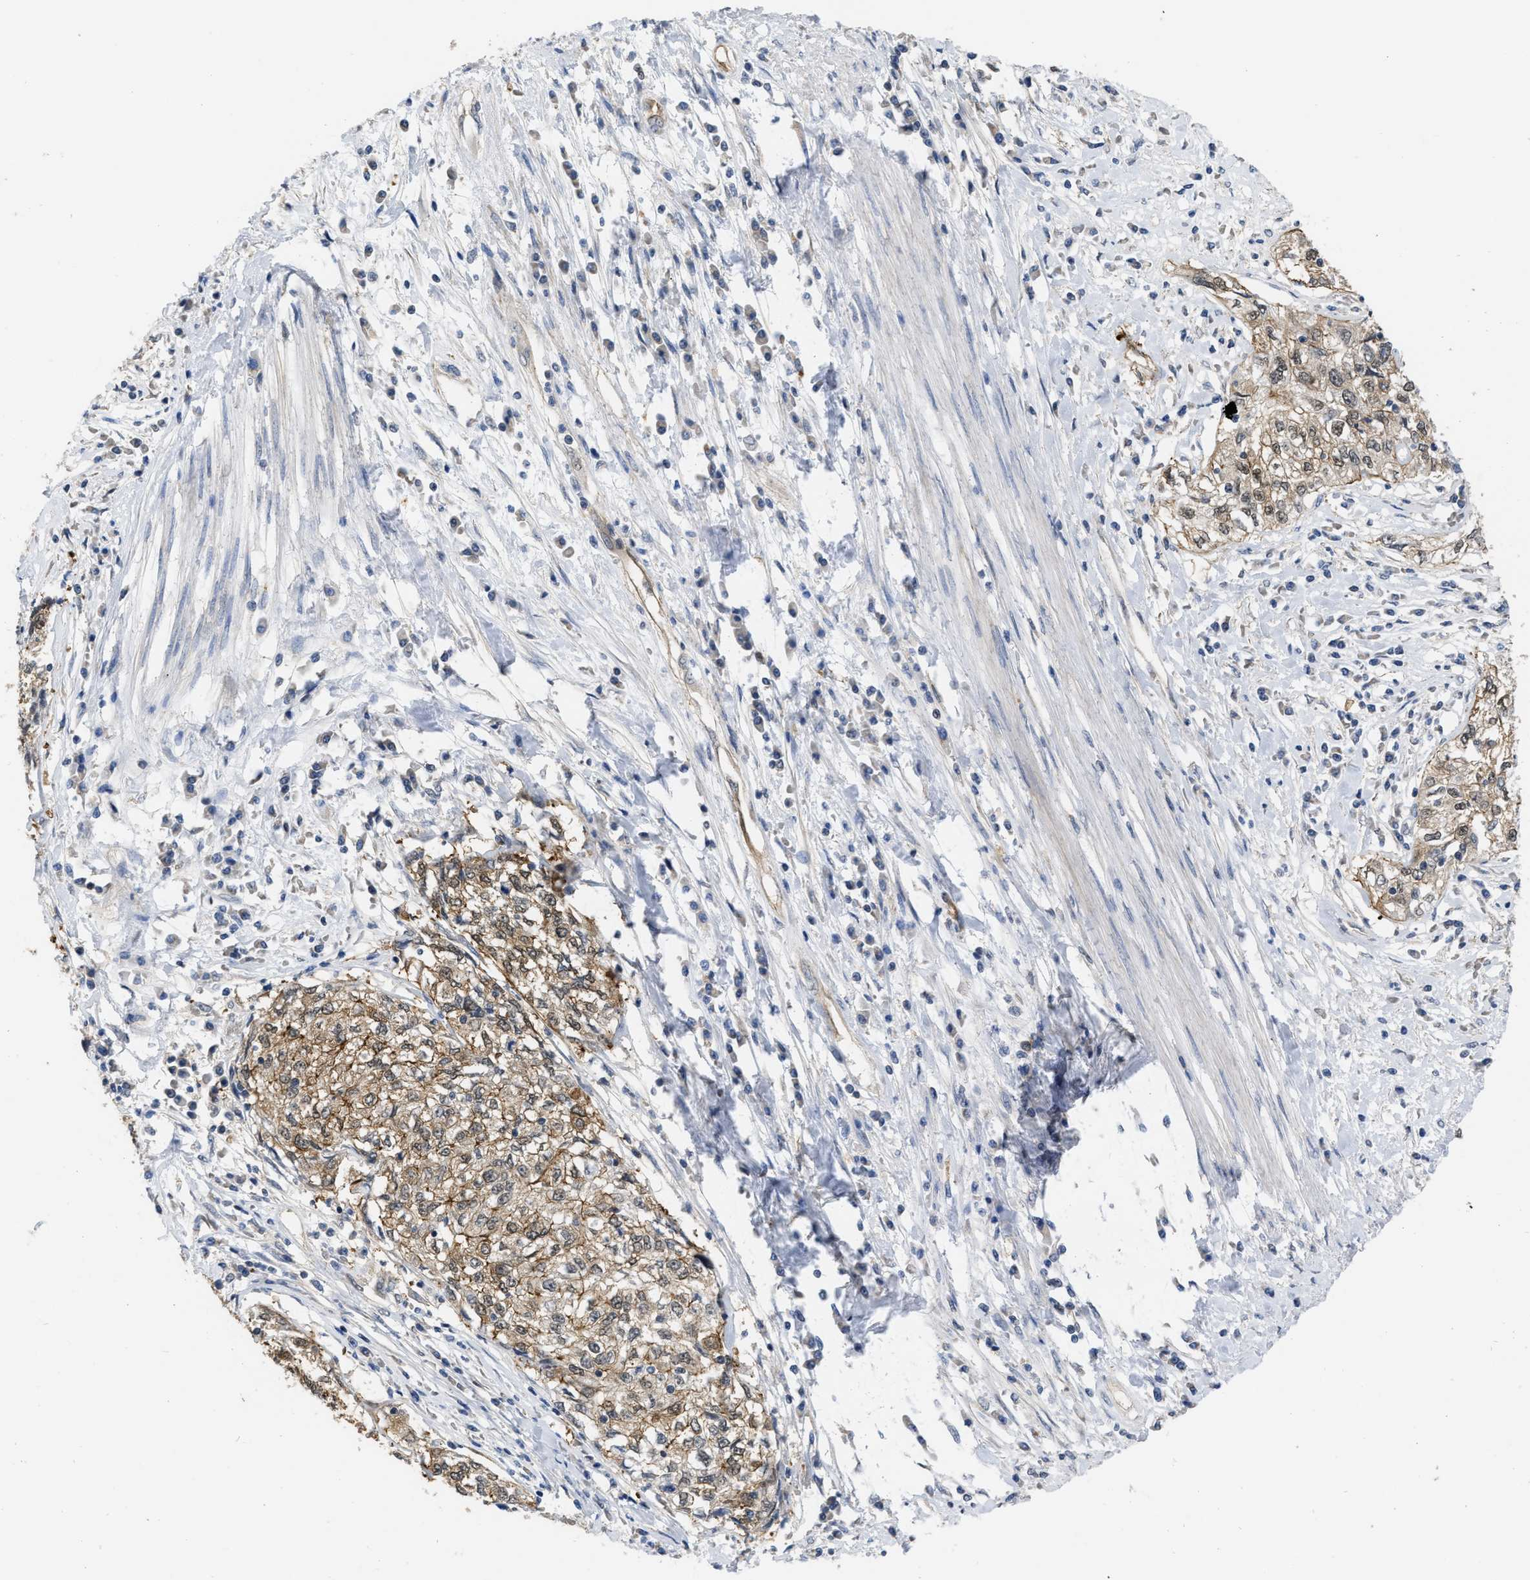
{"staining": {"intensity": "moderate", "quantity": ">75%", "location": "cytoplasmic/membranous"}, "tissue": "cervical cancer", "cell_type": "Tumor cells", "image_type": "cancer", "snomed": [{"axis": "morphology", "description": "Squamous cell carcinoma, NOS"}, {"axis": "topography", "description": "Cervix"}], "caption": "Squamous cell carcinoma (cervical) was stained to show a protein in brown. There is medium levels of moderate cytoplasmic/membranous staining in about >75% of tumor cells.", "gene": "NAPEPLD", "patient": {"sex": "female", "age": 57}}